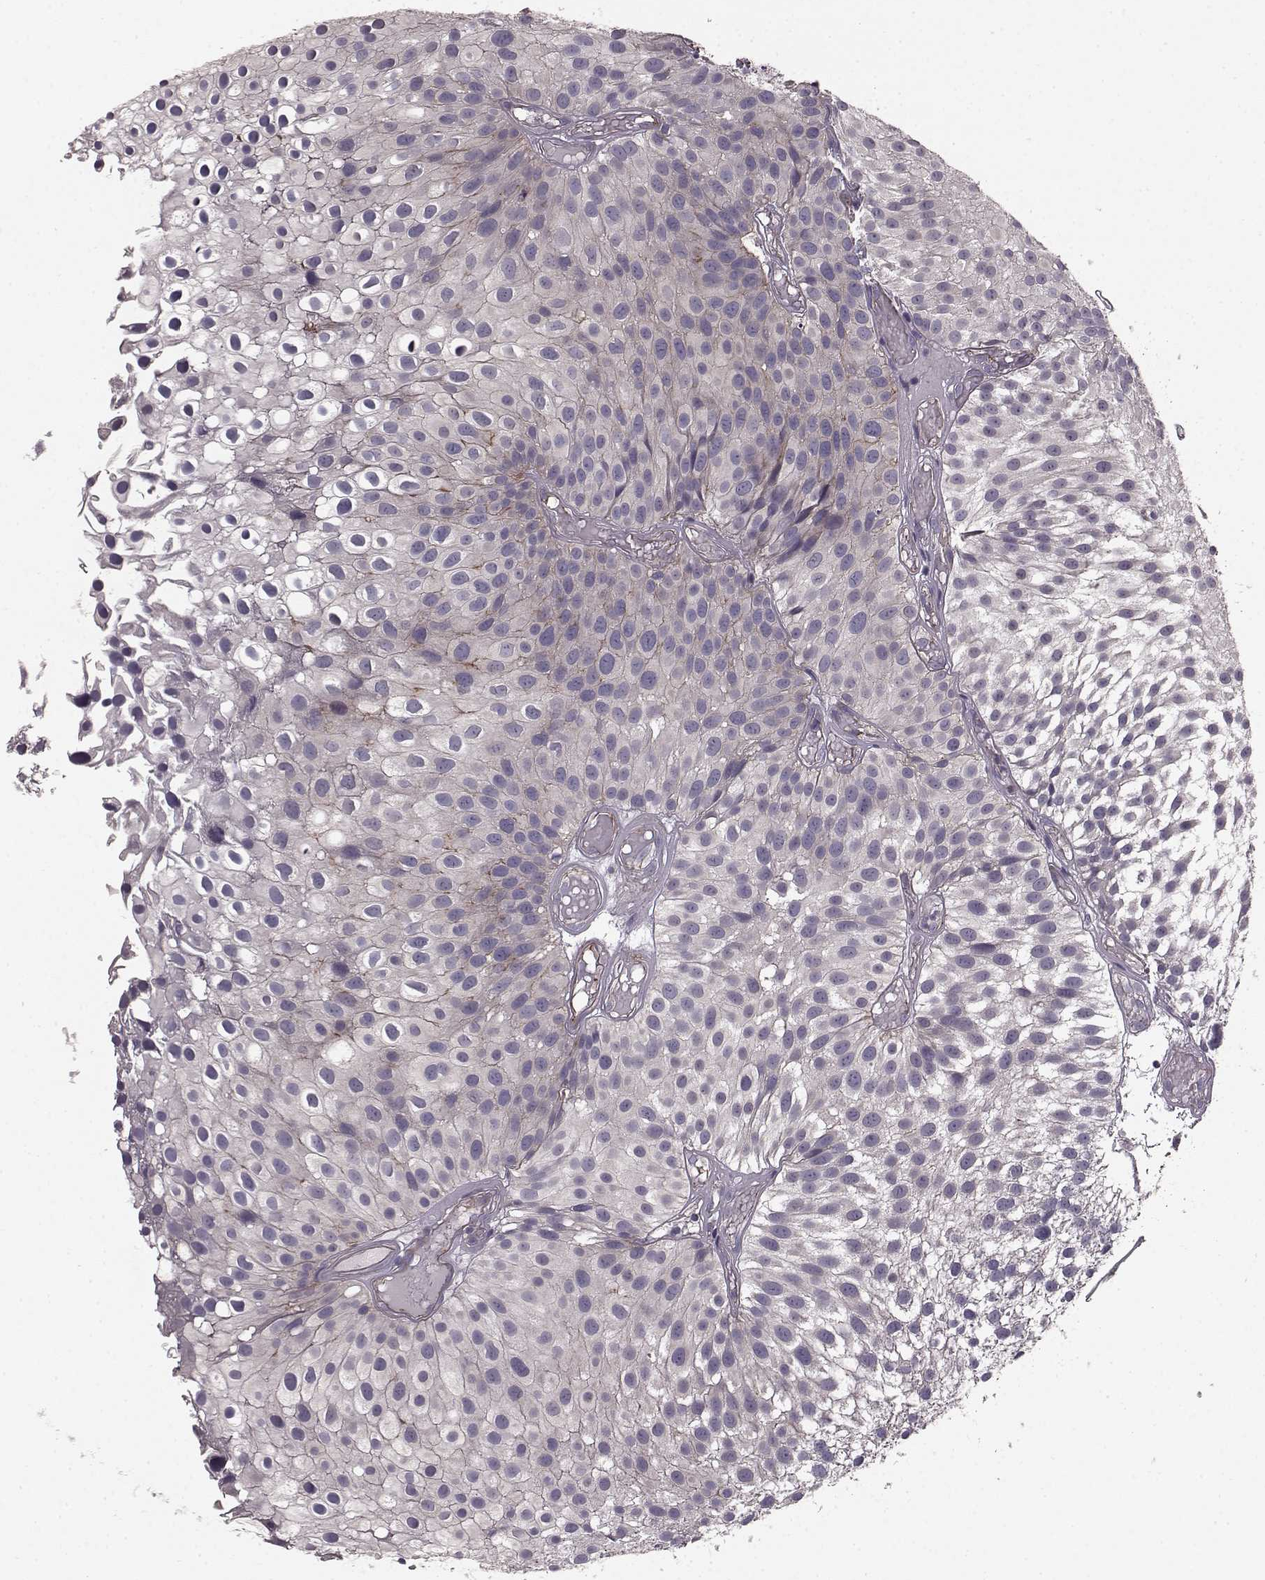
{"staining": {"intensity": "negative", "quantity": "none", "location": "none"}, "tissue": "urothelial cancer", "cell_type": "Tumor cells", "image_type": "cancer", "snomed": [{"axis": "morphology", "description": "Urothelial carcinoma, Low grade"}, {"axis": "topography", "description": "Urinary bladder"}], "caption": "A micrograph of low-grade urothelial carcinoma stained for a protein displays no brown staining in tumor cells.", "gene": "SLC22A18", "patient": {"sex": "male", "age": 79}}